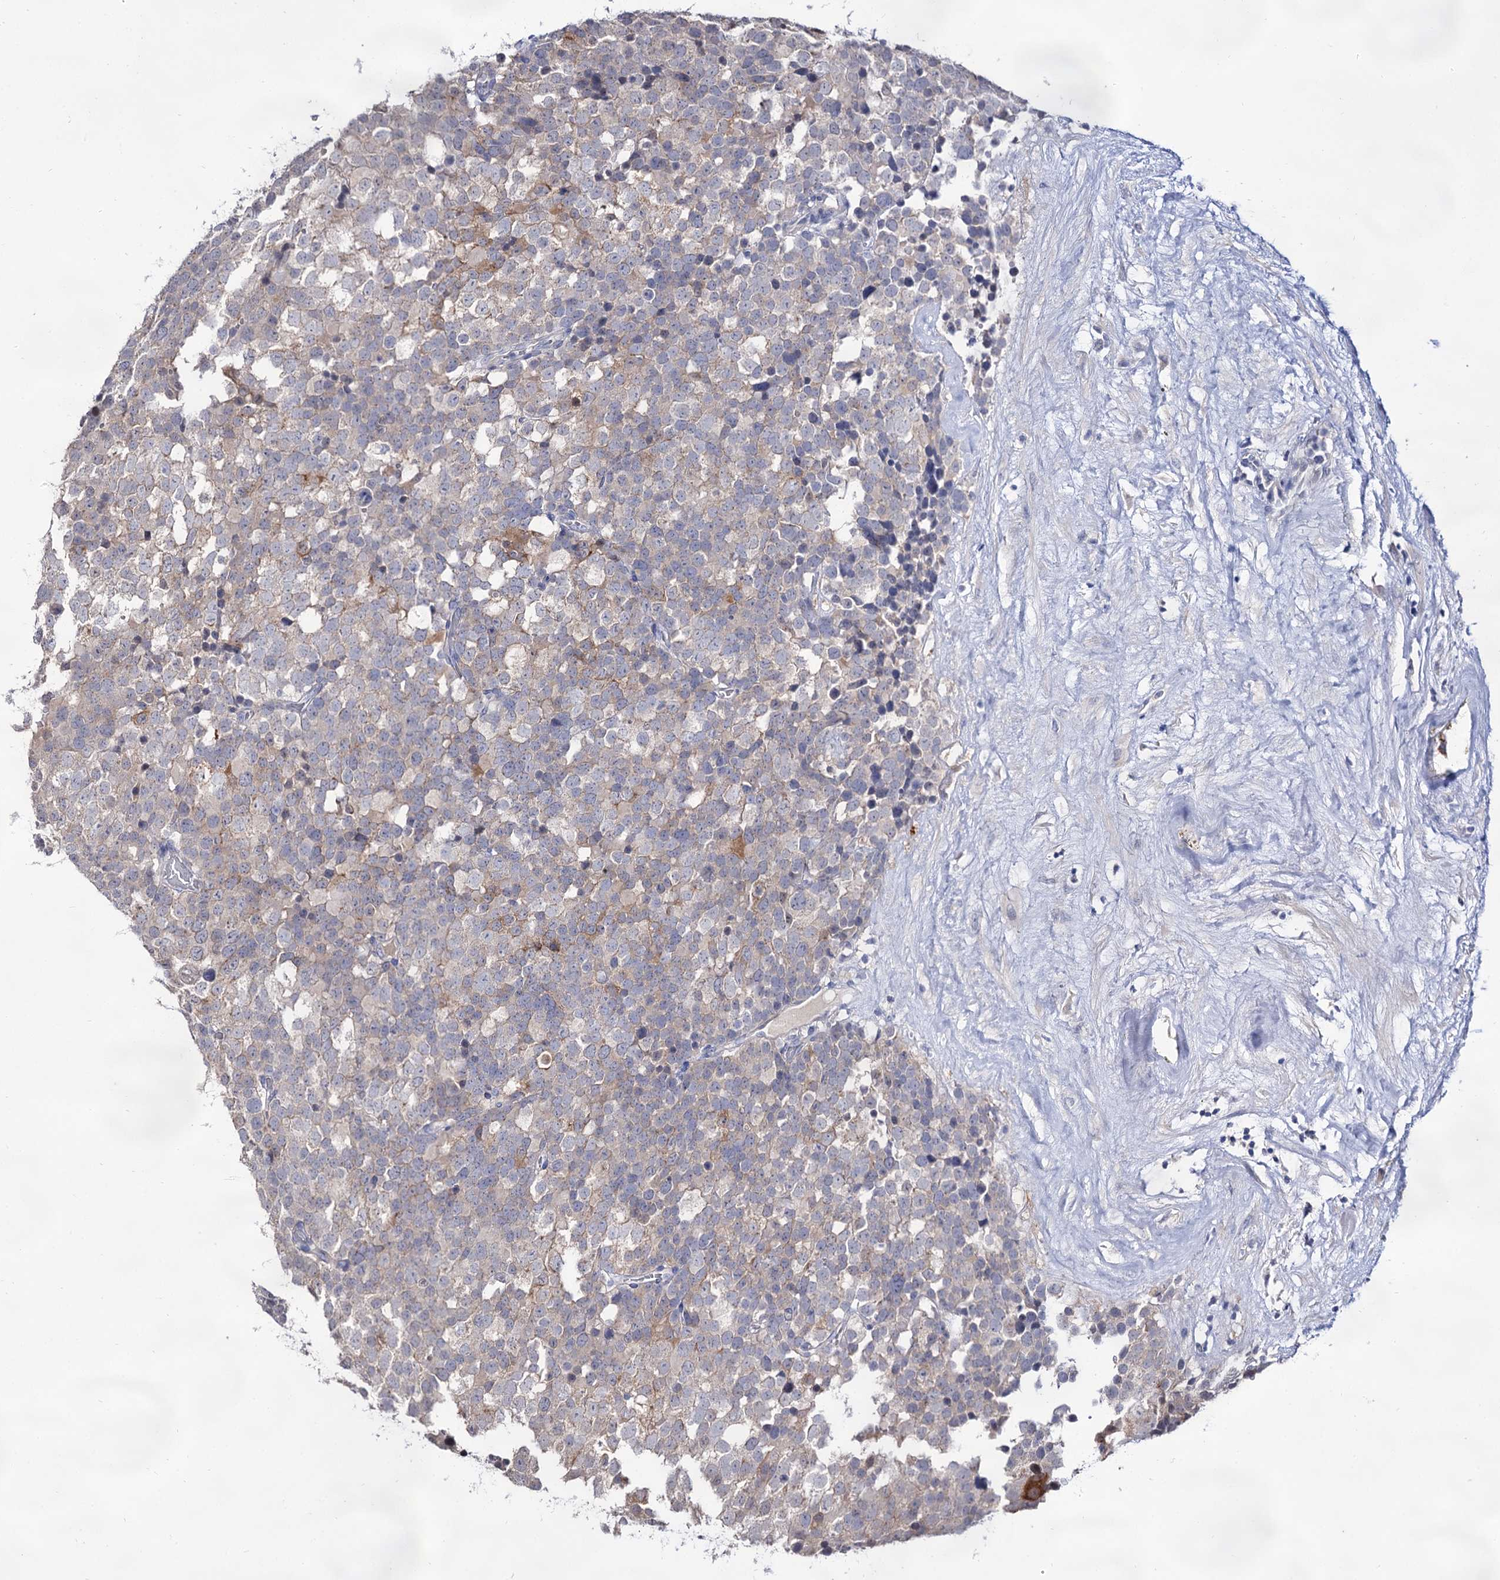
{"staining": {"intensity": "weak", "quantity": "<25%", "location": "cytoplasmic/membranous"}, "tissue": "testis cancer", "cell_type": "Tumor cells", "image_type": "cancer", "snomed": [{"axis": "morphology", "description": "Seminoma, NOS"}, {"axis": "topography", "description": "Testis"}], "caption": "Seminoma (testis) stained for a protein using immunohistochemistry (IHC) demonstrates no expression tumor cells.", "gene": "ARFIP2", "patient": {"sex": "male", "age": 71}}